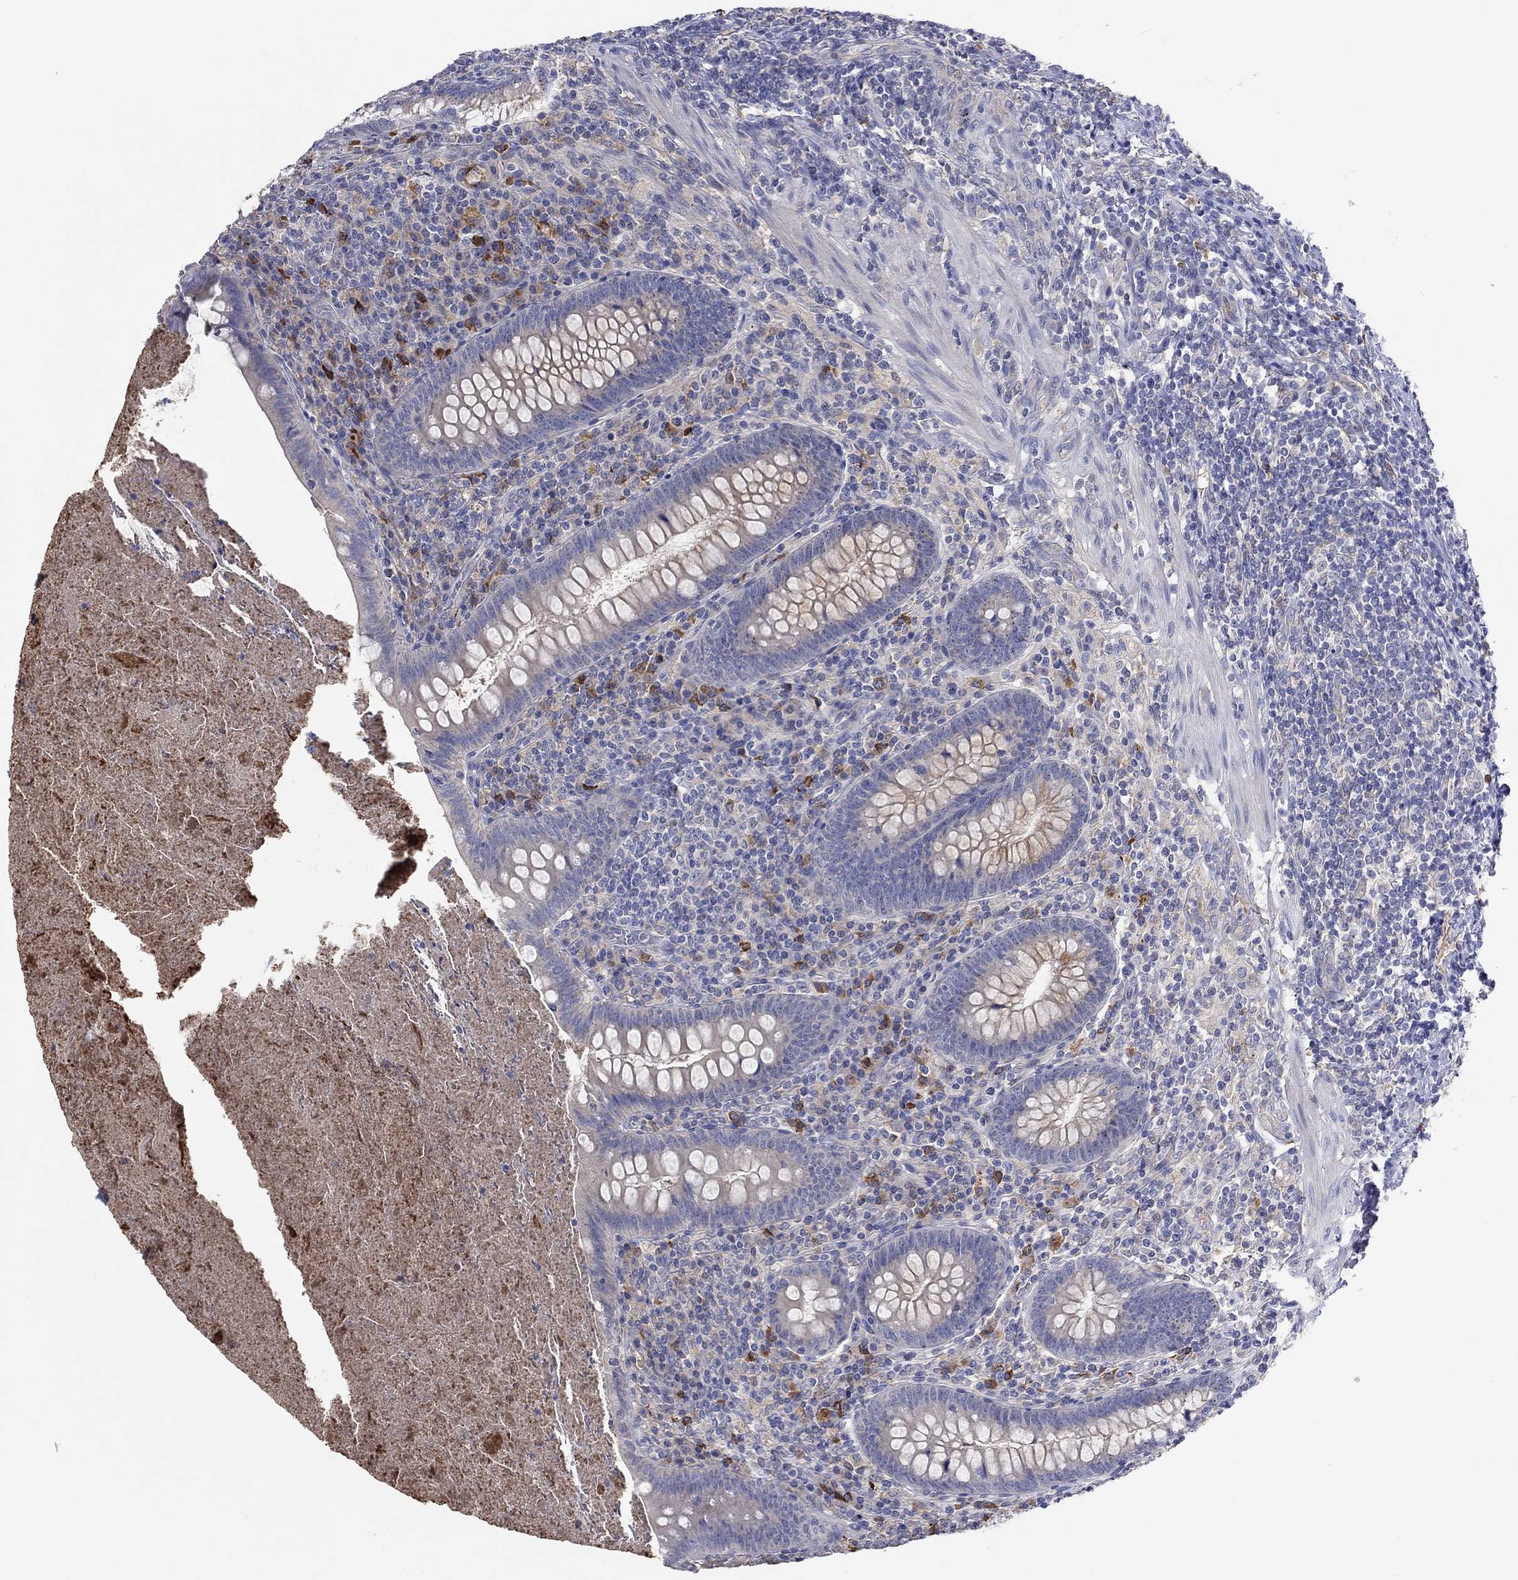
{"staining": {"intensity": "weak", "quantity": "<25%", "location": "cytoplasmic/membranous"}, "tissue": "appendix", "cell_type": "Glandular cells", "image_type": "normal", "snomed": [{"axis": "morphology", "description": "Normal tissue, NOS"}, {"axis": "topography", "description": "Appendix"}], "caption": "Glandular cells are negative for protein expression in unremarkable human appendix. The staining is performed using DAB (3,3'-diaminobenzidine) brown chromogen with nuclei counter-stained in using hematoxylin.", "gene": "PLCL2", "patient": {"sex": "male", "age": 47}}